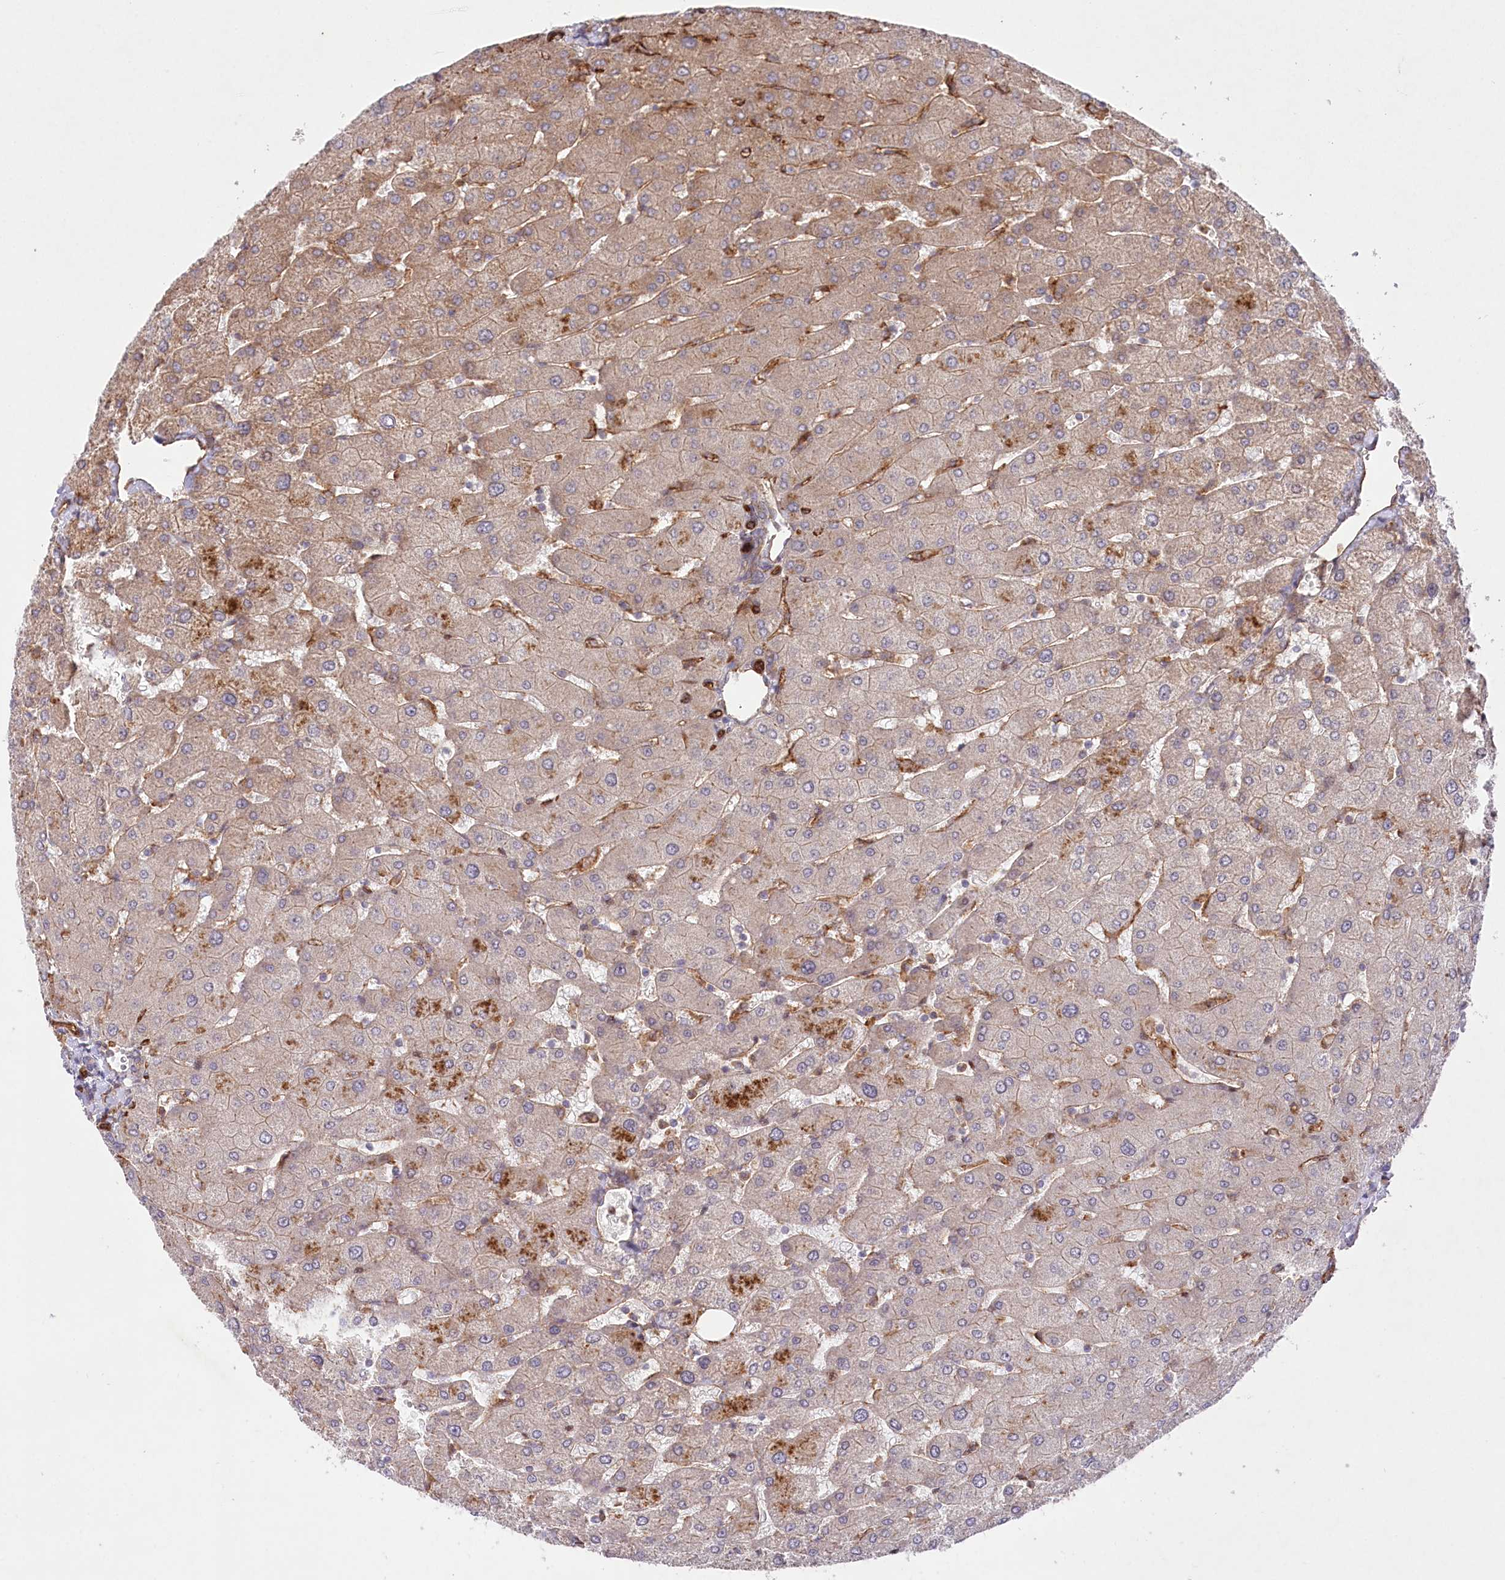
{"staining": {"intensity": "moderate", "quantity": "<25%", "location": "cytoplasmic/membranous"}, "tissue": "liver", "cell_type": "Cholangiocytes", "image_type": "normal", "snomed": [{"axis": "morphology", "description": "Normal tissue, NOS"}, {"axis": "topography", "description": "Liver"}], "caption": "A brown stain highlights moderate cytoplasmic/membranous expression of a protein in cholangiocytes of normal human liver.", "gene": "MTPAP", "patient": {"sex": "male", "age": 55}}